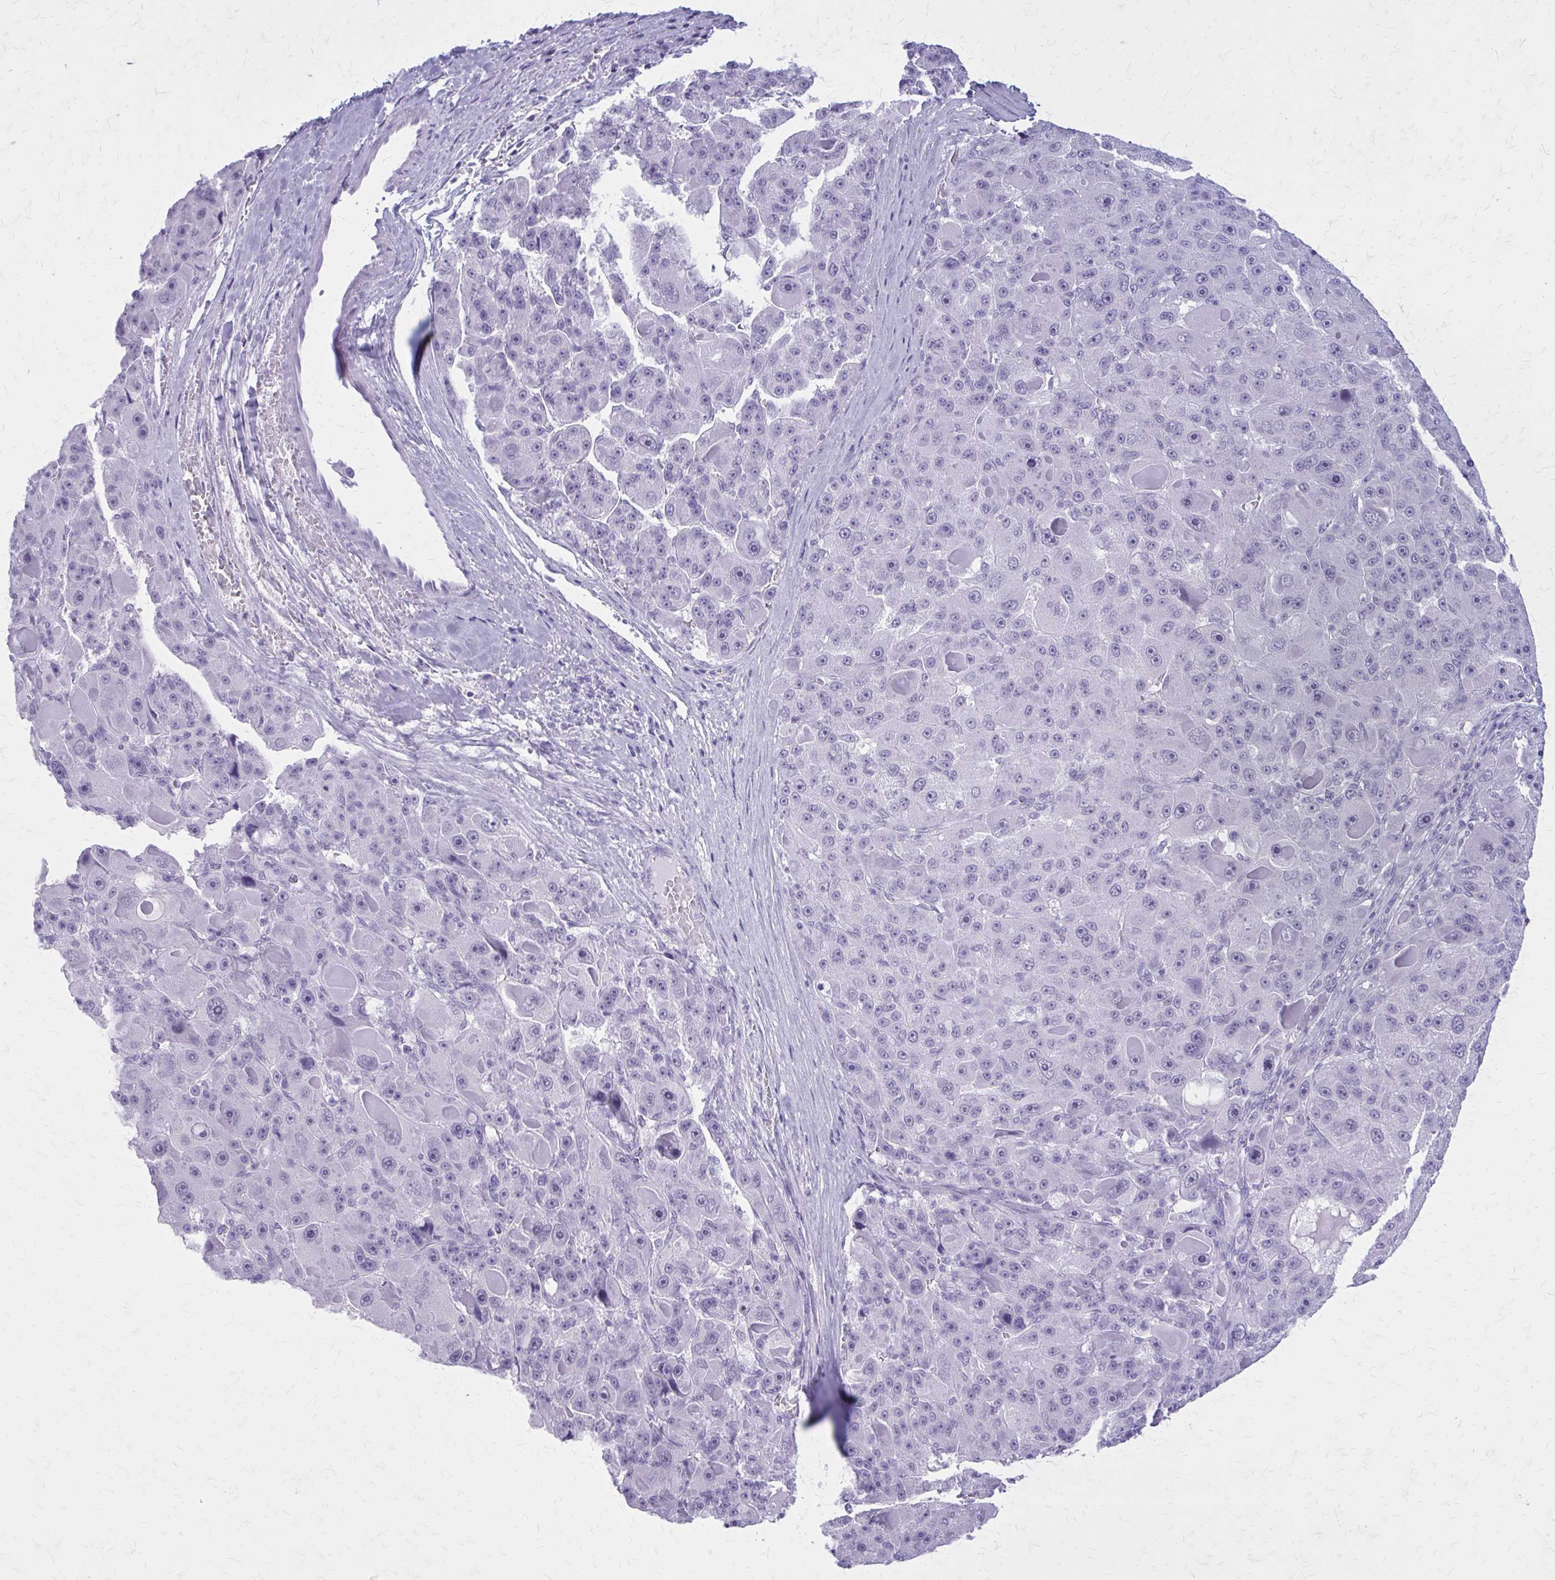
{"staining": {"intensity": "negative", "quantity": "none", "location": "none"}, "tissue": "liver cancer", "cell_type": "Tumor cells", "image_type": "cancer", "snomed": [{"axis": "morphology", "description": "Carcinoma, Hepatocellular, NOS"}, {"axis": "topography", "description": "Liver"}], "caption": "The micrograph displays no significant positivity in tumor cells of liver hepatocellular carcinoma.", "gene": "GAD1", "patient": {"sex": "male", "age": 76}}